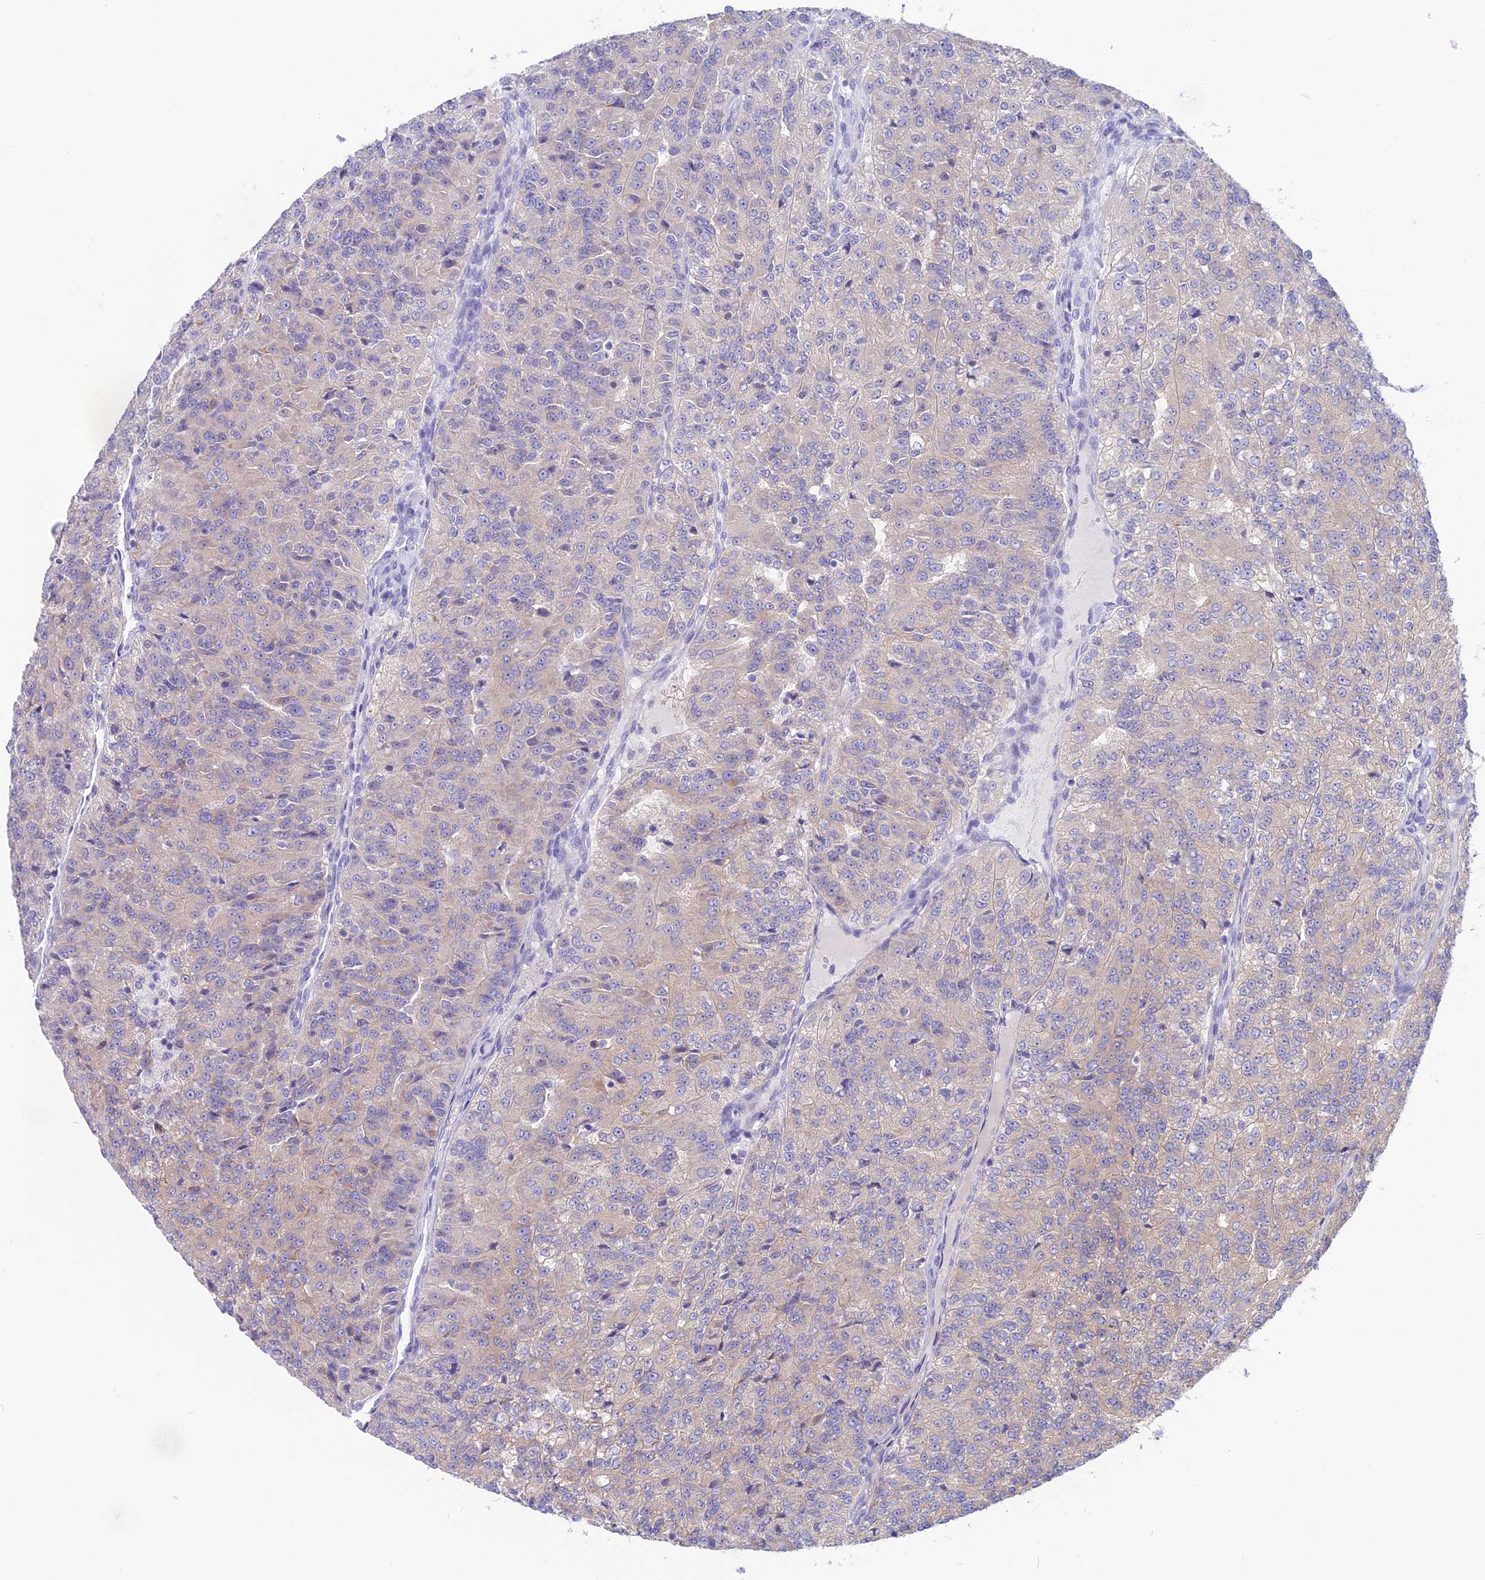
{"staining": {"intensity": "negative", "quantity": "none", "location": "none"}, "tissue": "renal cancer", "cell_type": "Tumor cells", "image_type": "cancer", "snomed": [{"axis": "morphology", "description": "Adenocarcinoma, NOS"}, {"axis": "topography", "description": "Kidney"}], "caption": "An IHC histopathology image of renal cancer (adenocarcinoma) is shown. There is no staining in tumor cells of renal cancer (adenocarcinoma). (Brightfield microscopy of DAB immunohistochemistry at high magnification).", "gene": "LZTFL1", "patient": {"sex": "female", "age": 63}}